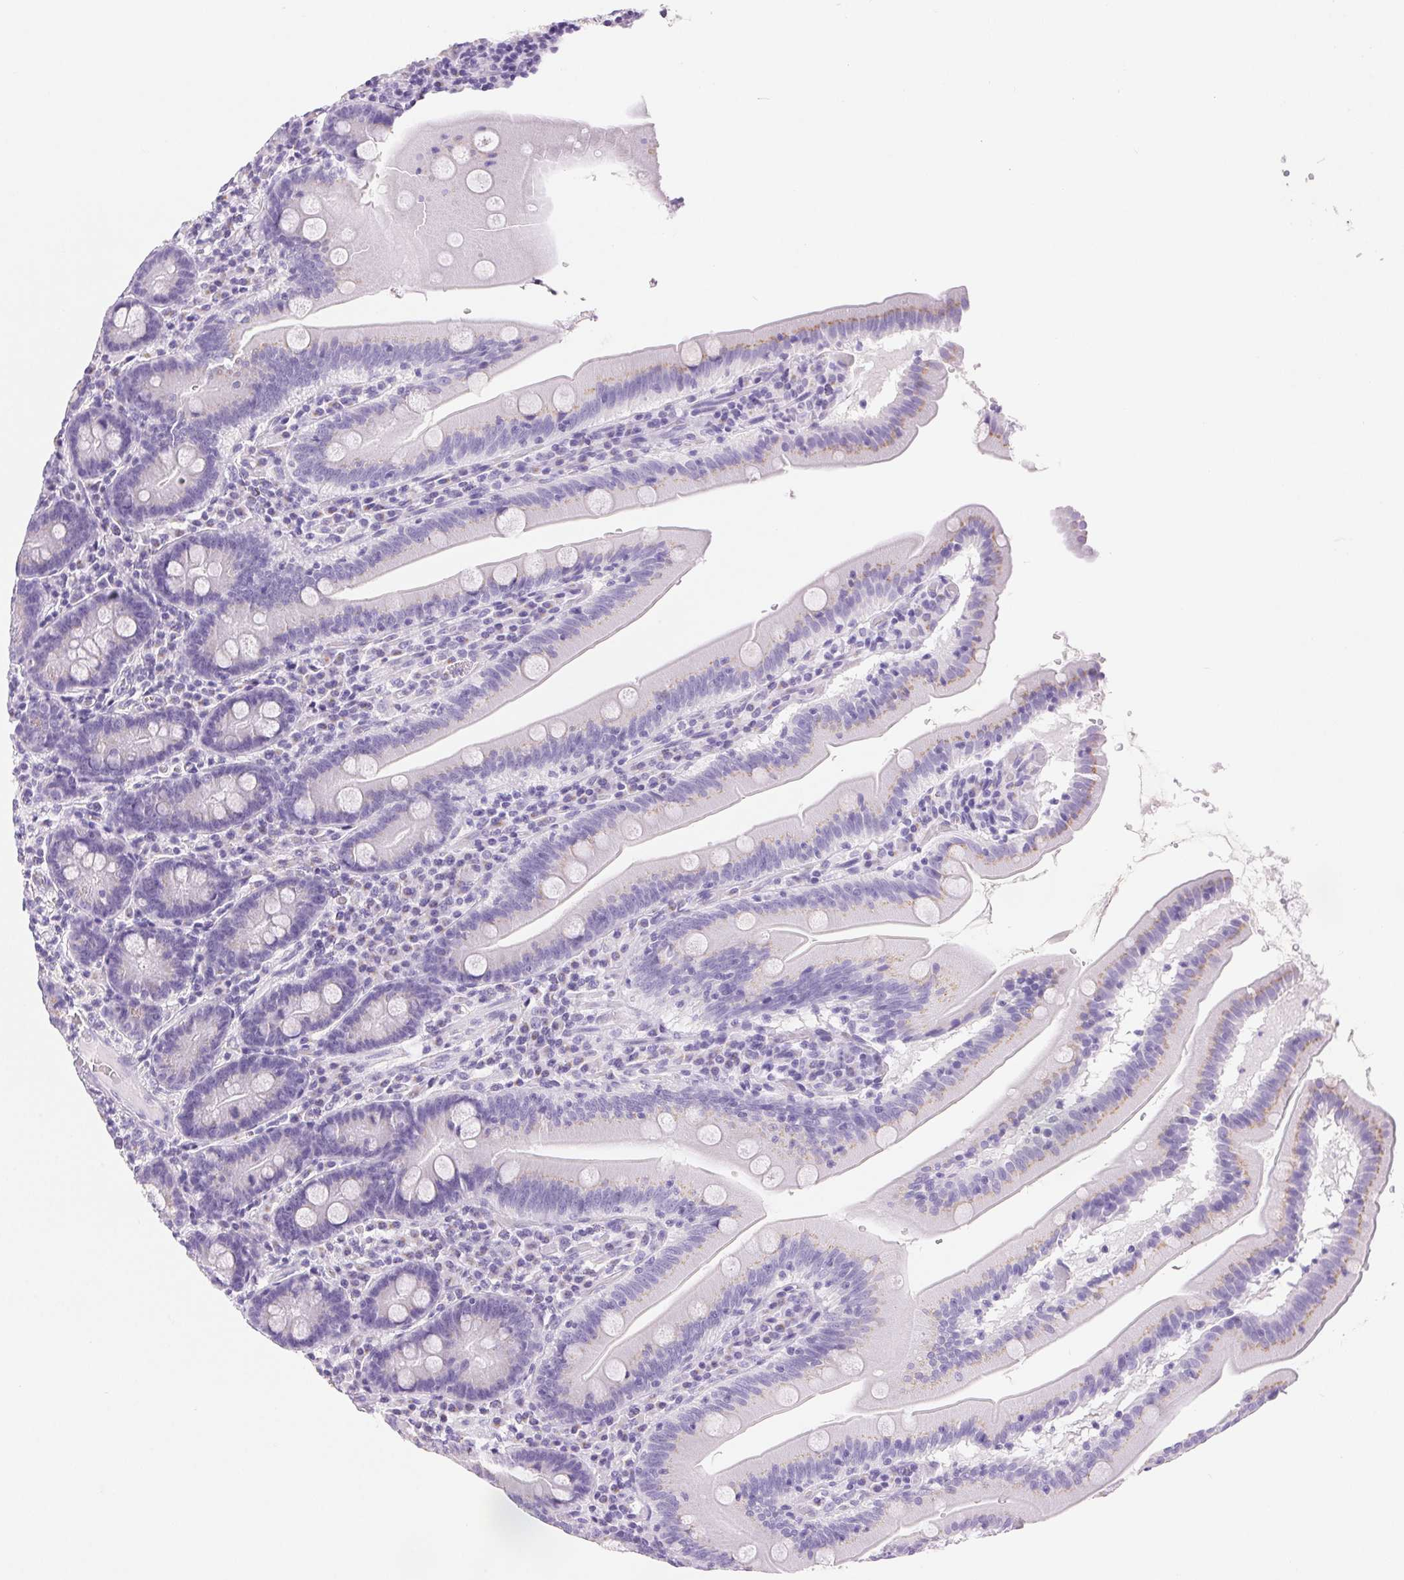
{"staining": {"intensity": "weak", "quantity": "<25%", "location": "cytoplasmic/membranous"}, "tissue": "small intestine", "cell_type": "Glandular cells", "image_type": "normal", "snomed": [{"axis": "morphology", "description": "Normal tissue, NOS"}, {"axis": "topography", "description": "Small intestine"}], "caption": "The image shows no staining of glandular cells in benign small intestine.", "gene": "SERPINB3", "patient": {"sex": "male", "age": 37}}